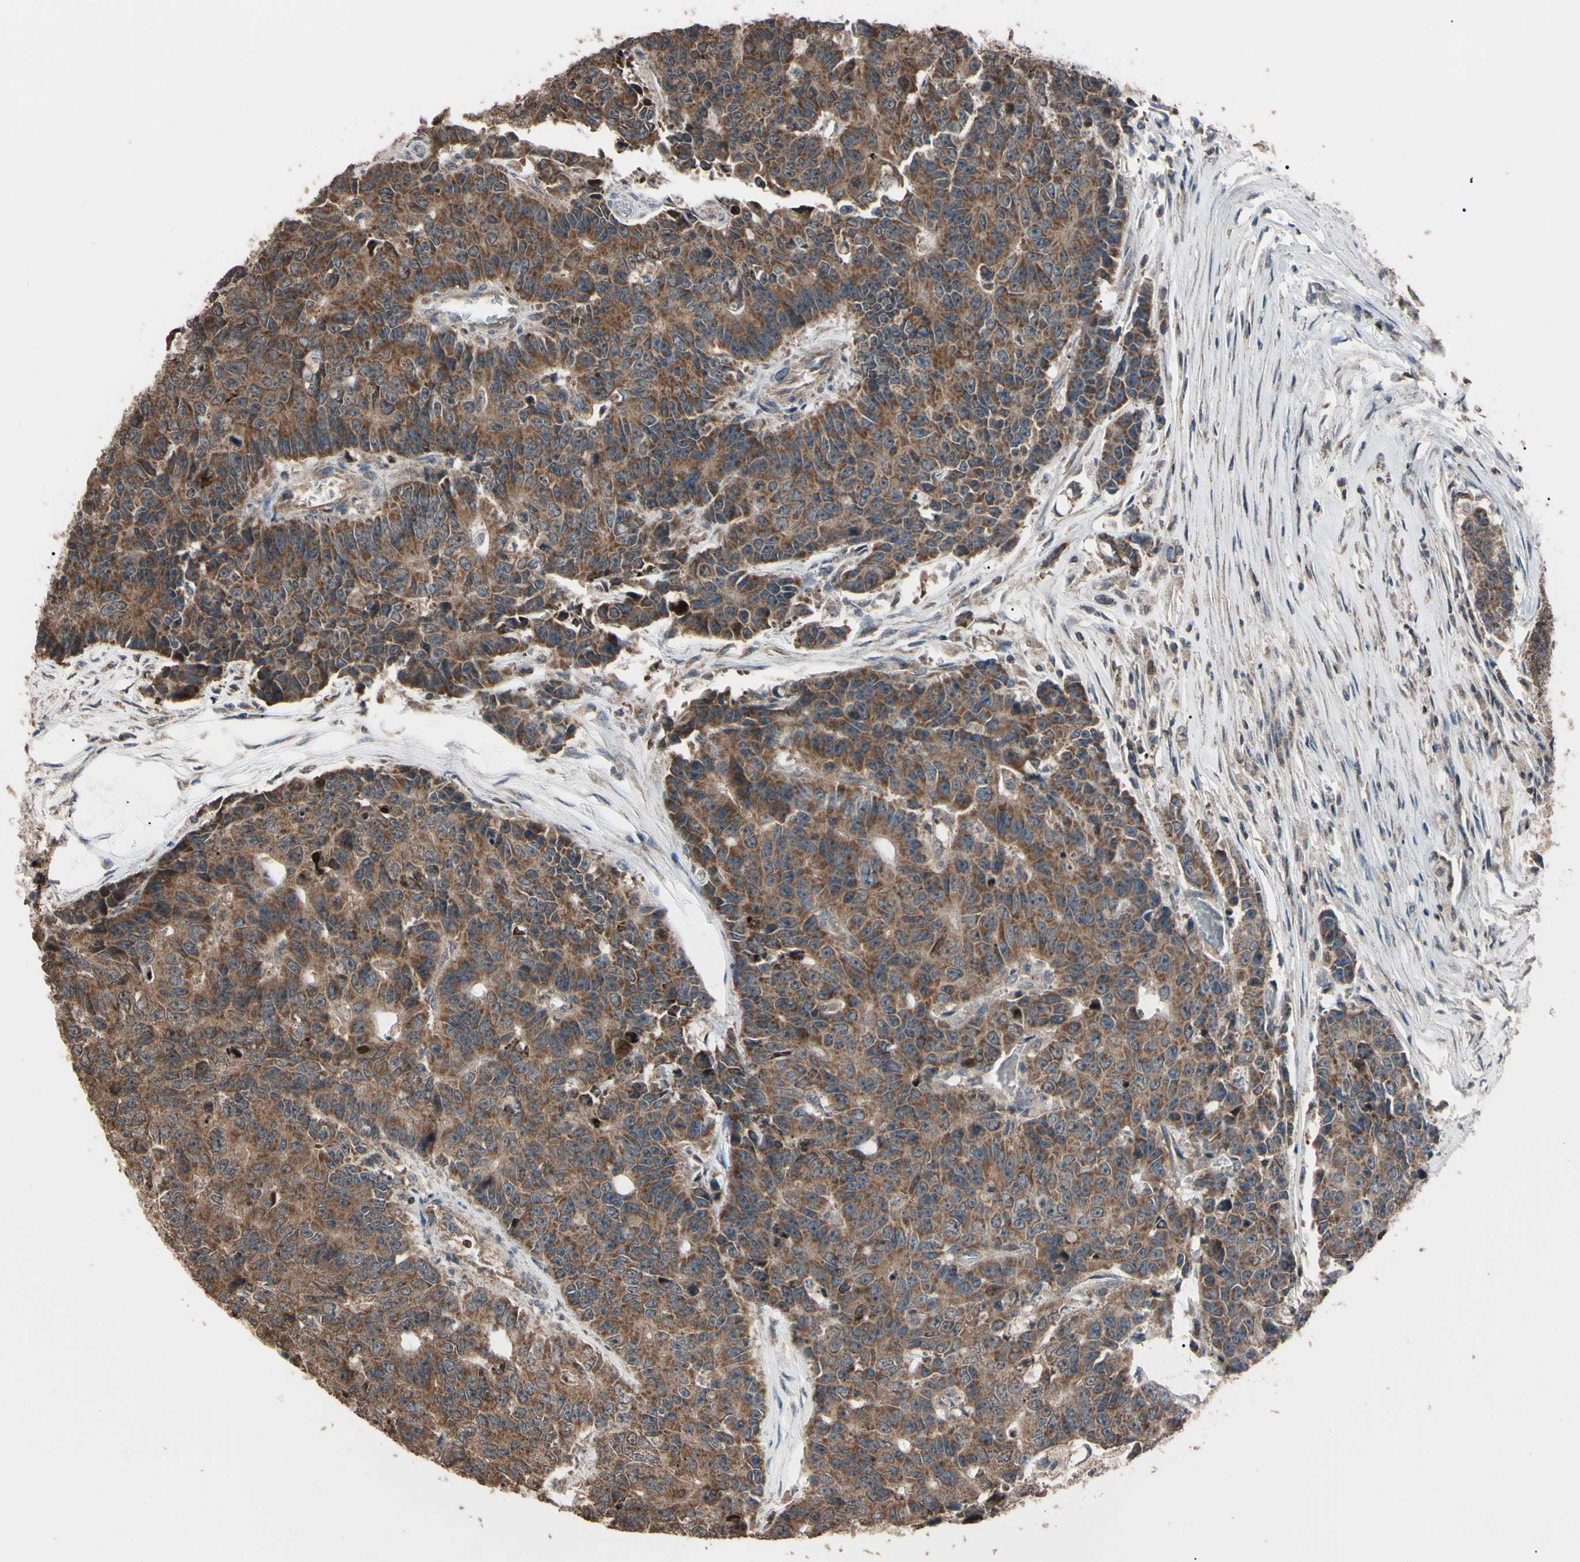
{"staining": {"intensity": "moderate", "quantity": ">75%", "location": "cytoplasmic/membranous"}, "tissue": "colorectal cancer", "cell_type": "Tumor cells", "image_type": "cancer", "snomed": [{"axis": "morphology", "description": "Adenocarcinoma, NOS"}, {"axis": "topography", "description": "Colon"}], "caption": "Immunohistochemical staining of colorectal adenocarcinoma shows moderate cytoplasmic/membranous protein expression in approximately >75% of tumor cells.", "gene": "TNFRSF1A", "patient": {"sex": "female", "age": 86}}